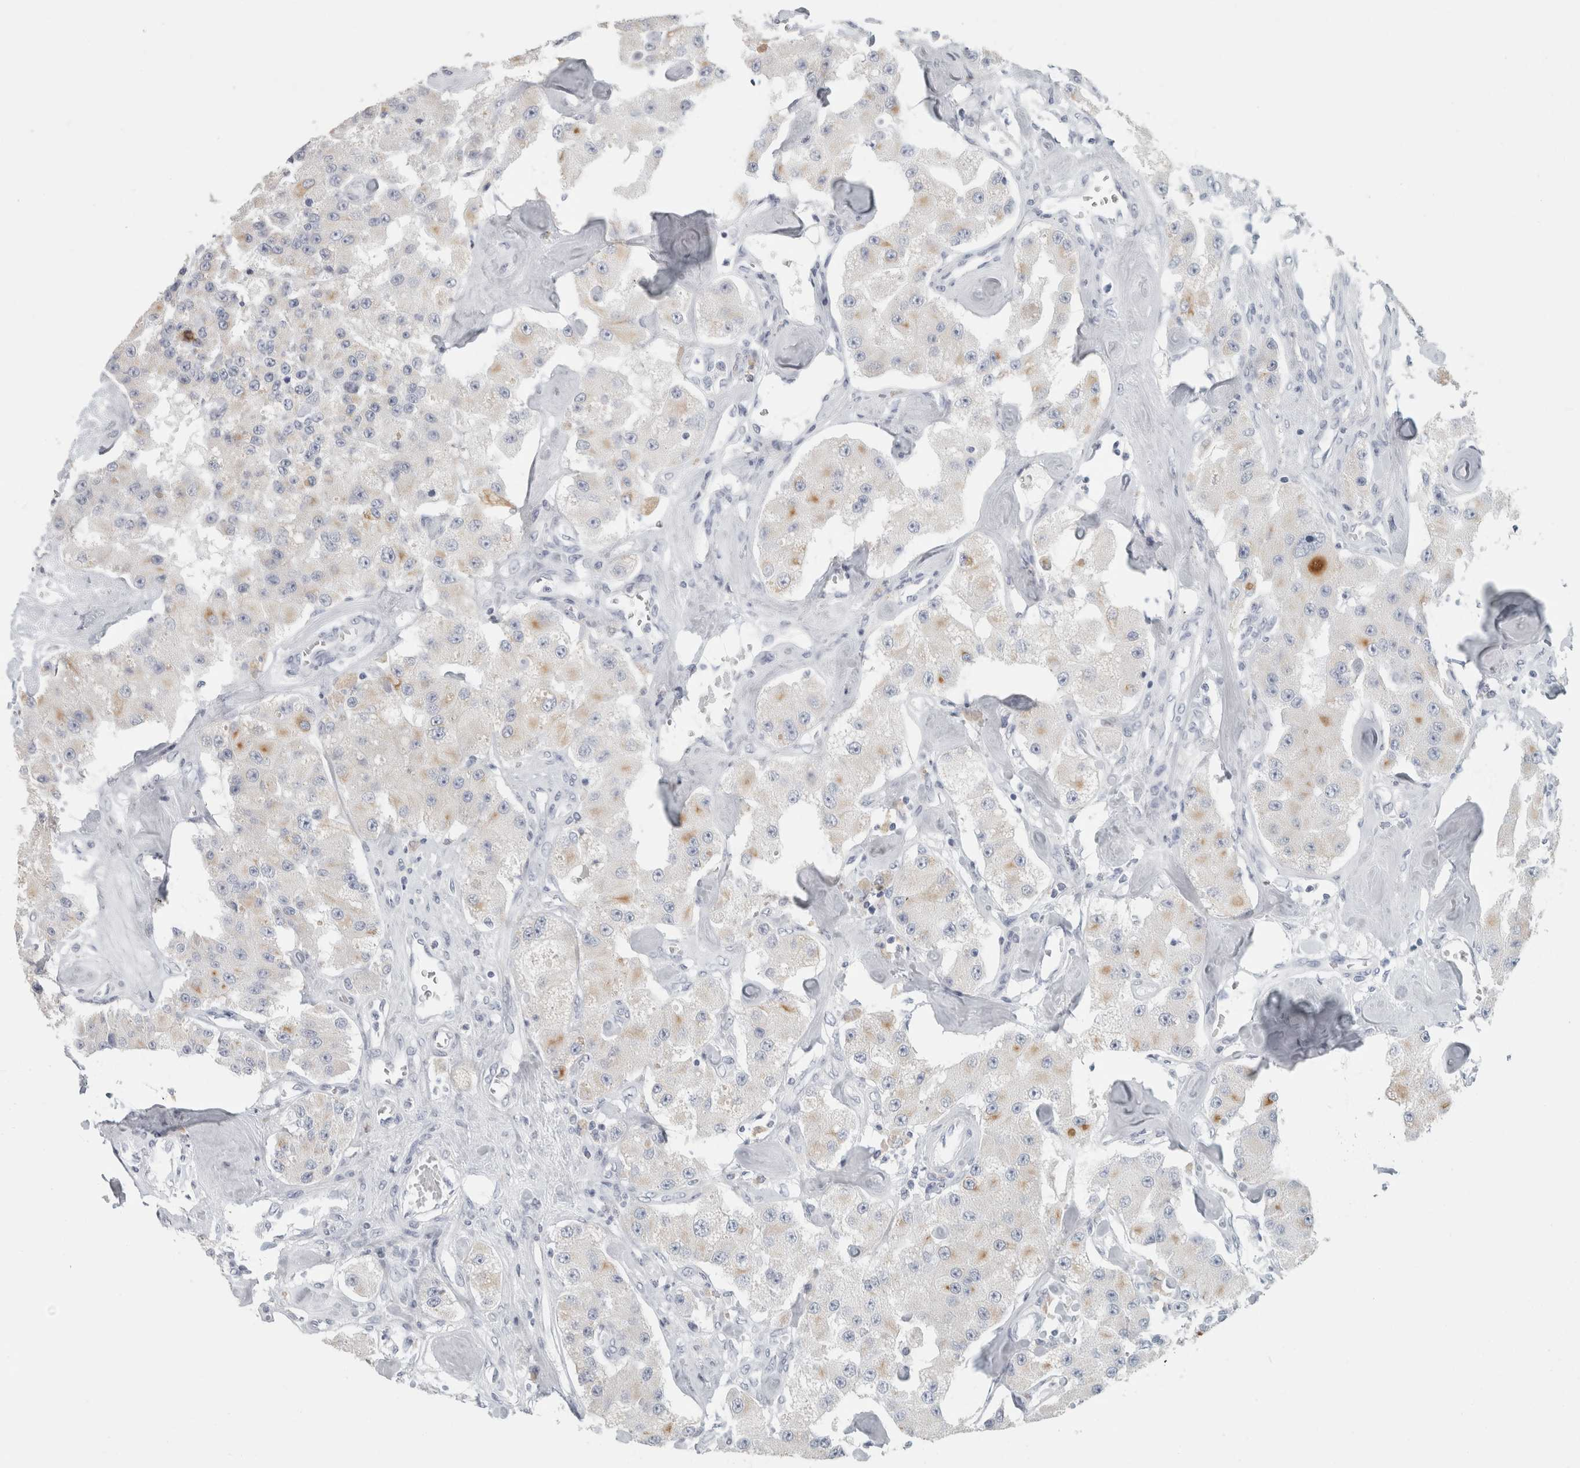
{"staining": {"intensity": "weak", "quantity": "<25%", "location": "cytoplasmic/membranous"}, "tissue": "carcinoid", "cell_type": "Tumor cells", "image_type": "cancer", "snomed": [{"axis": "morphology", "description": "Carcinoid, malignant, NOS"}, {"axis": "topography", "description": "Pancreas"}], "caption": "High power microscopy micrograph of an immunohistochemistry histopathology image of carcinoid (malignant), revealing no significant staining in tumor cells.", "gene": "SLC28A3", "patient": {"sex": "male", "age": 41}}